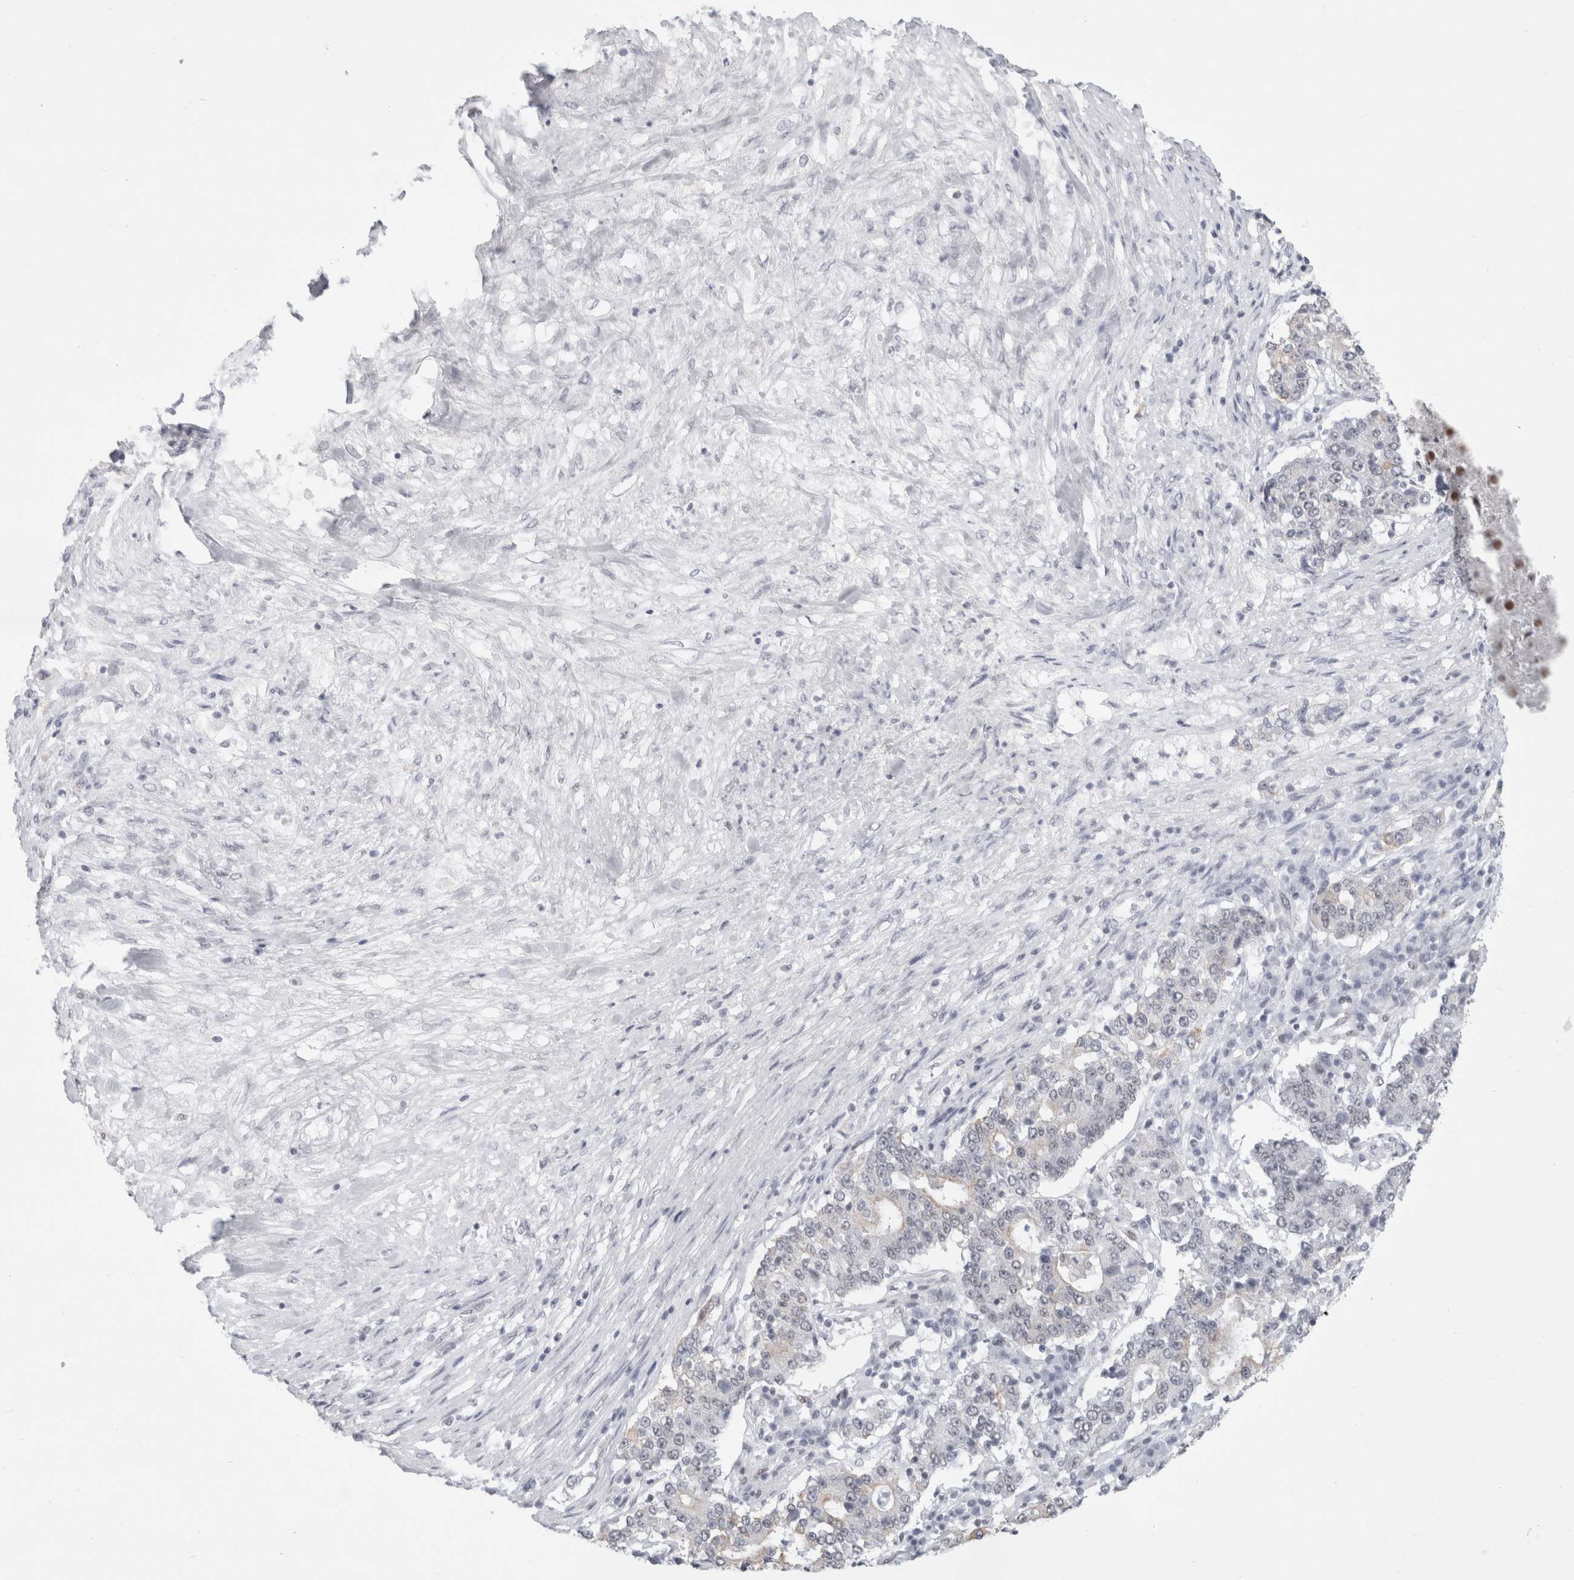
{"staining": {"intensity": "negative", "quantity": "none", "location": "none"}, "tissue": "stomach cancer", "cell_type": "Tumor cells", "image_type": "cancer", "snomed": [{"axis": "morphology", "description": "Adenocarcinoma, NOS"}, {"axis": "topography", "description": "Stomach"}], "caption": "A micrograph of stomach cancer stained for a protein displays no brown staining in tumor cells.", "gene": "SMARCC1", "patient": {"sex": "male", "age": 59}}